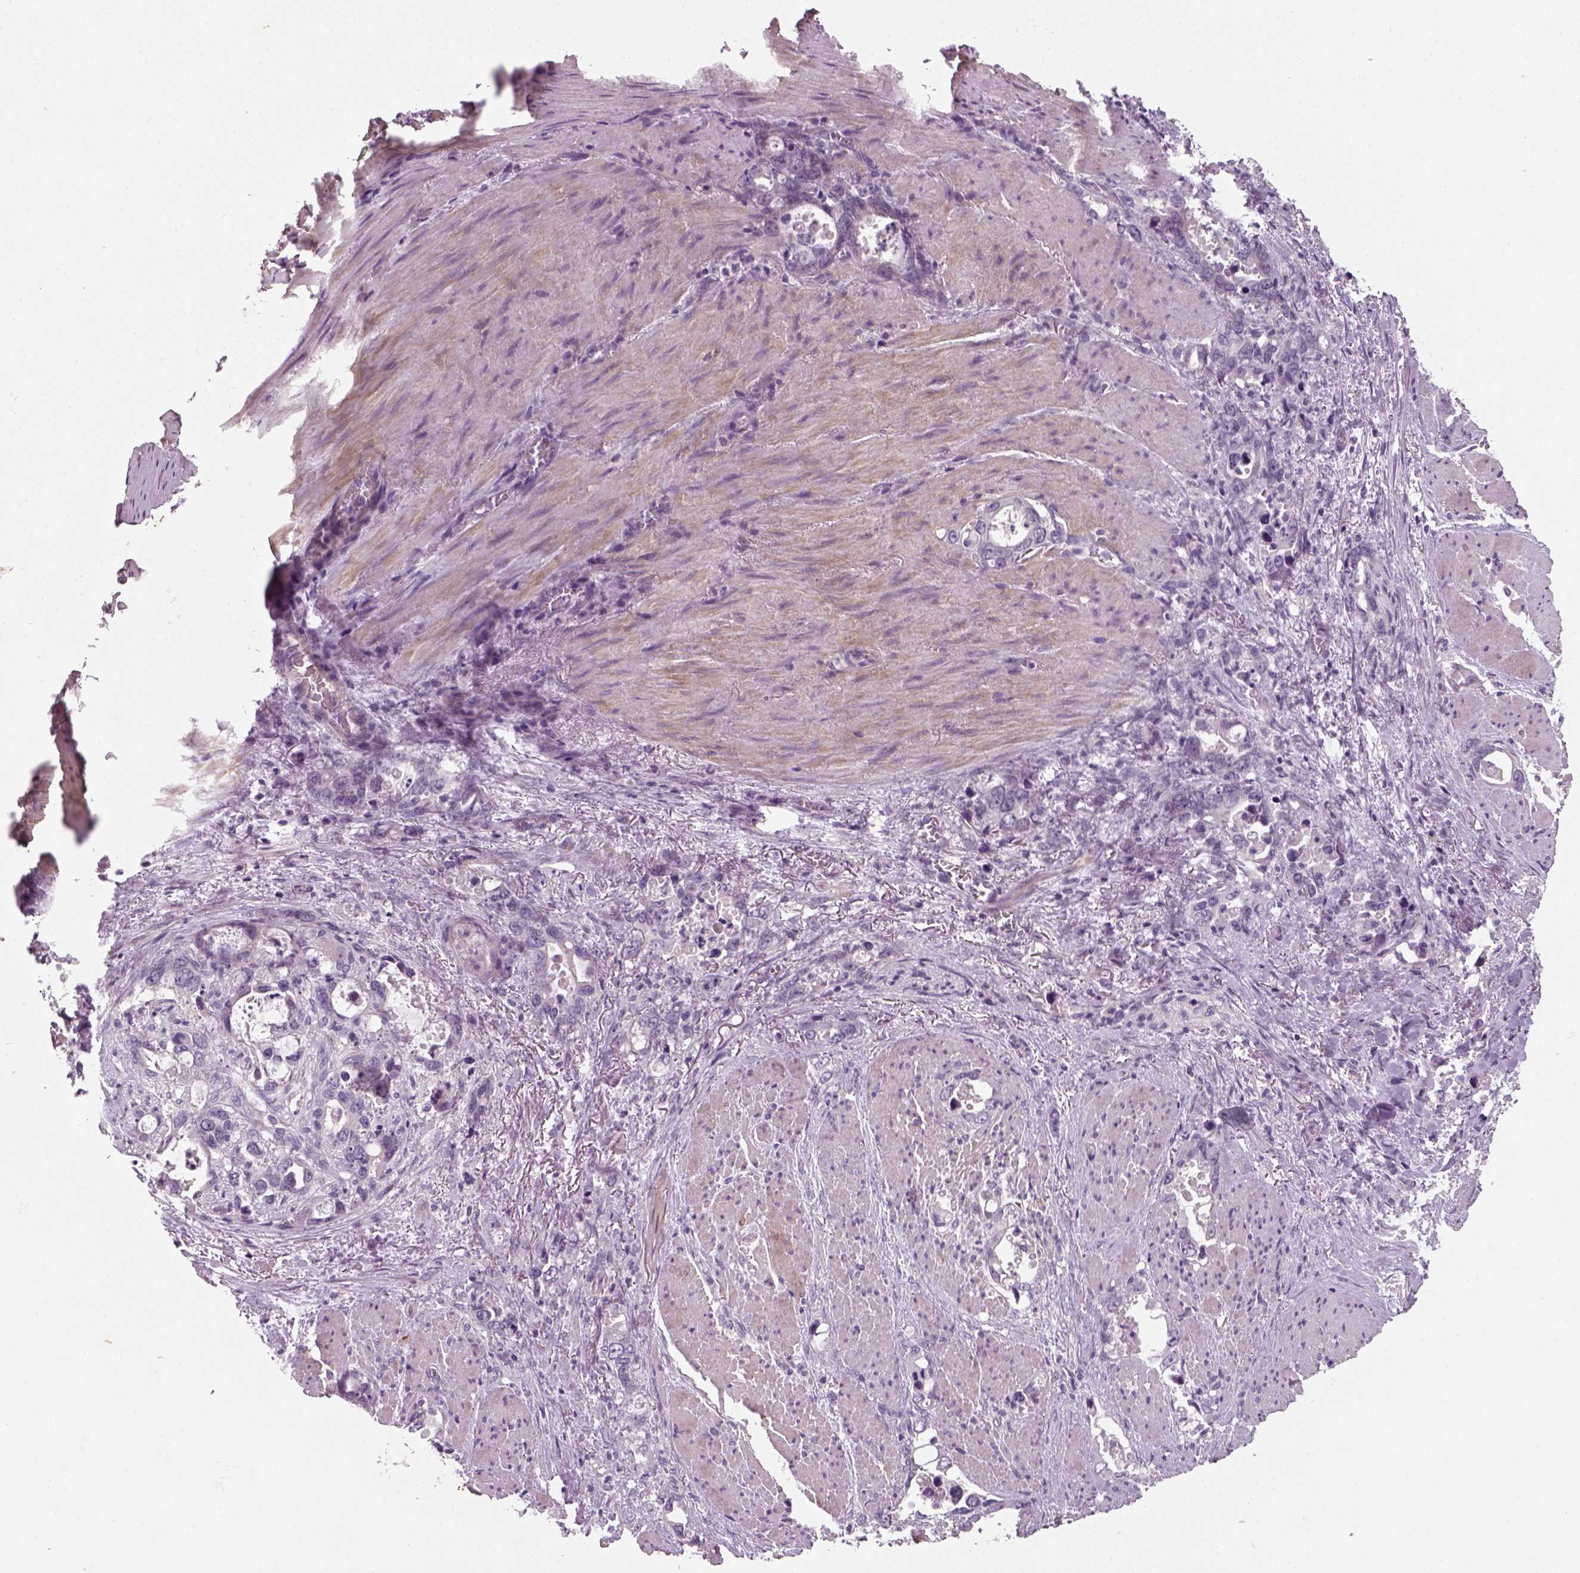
{"staining": {"intensity": "negative", "quantity": "none", "location": "none"}, "tissue": "stomach cancer", "cell_type": "Tumor cells", "image_type": "cancer", "snomed": [{"axis": "morphology", "description": "Normal tissue, NOS"}, {"axis": "morphology", "description": "Adenocarcinoma, NOS"}, {"axis": "topography", "description": "Esophagus"}, {"axis": "topography", "description": "Stomach, upper"}], "caption": "An image of human stomach cancer (adenocarcinoma) is negative for staining in tumor cells.", "gene": "ELOVL3", "patient": {"sex": "male", "age": 74}}